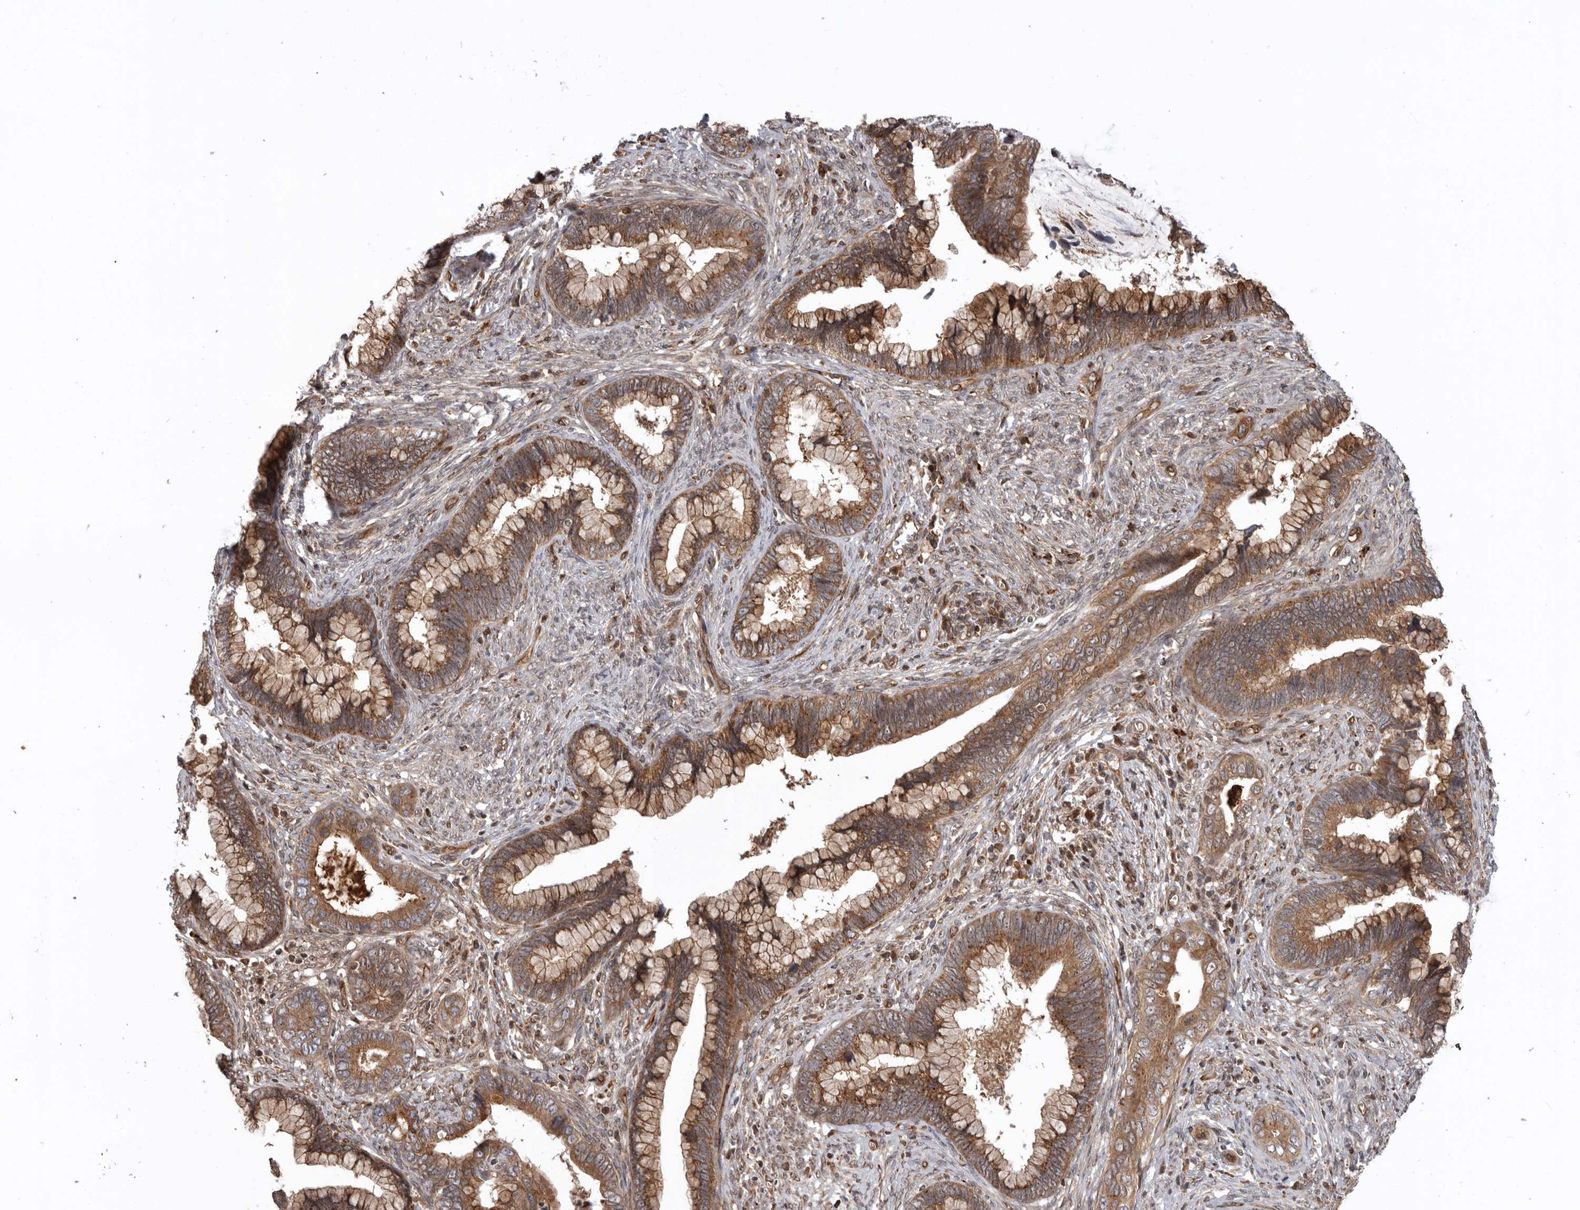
{"staining": {"intensity": "moderate", "quantity": ">75%", "location": "cytoplasmic/membranous"}, "tissue": "cervical cancer", "cell_type": "Tumor cells", "image_type": "cancer", "snomed": [{"axis": "morphology", "description": "Adenocarcinoma, NOS"}, {"axis": "topography", "description": "Cervix"}], "caption": "Immunohistochemical staining of adenocarcinoma (cervical) displays moderate cytoplasmic/membranous protein positivity in about >75% of tumor cells.", "gene": "DHDDS", "patient": {"sex": "female", "age": 44}}